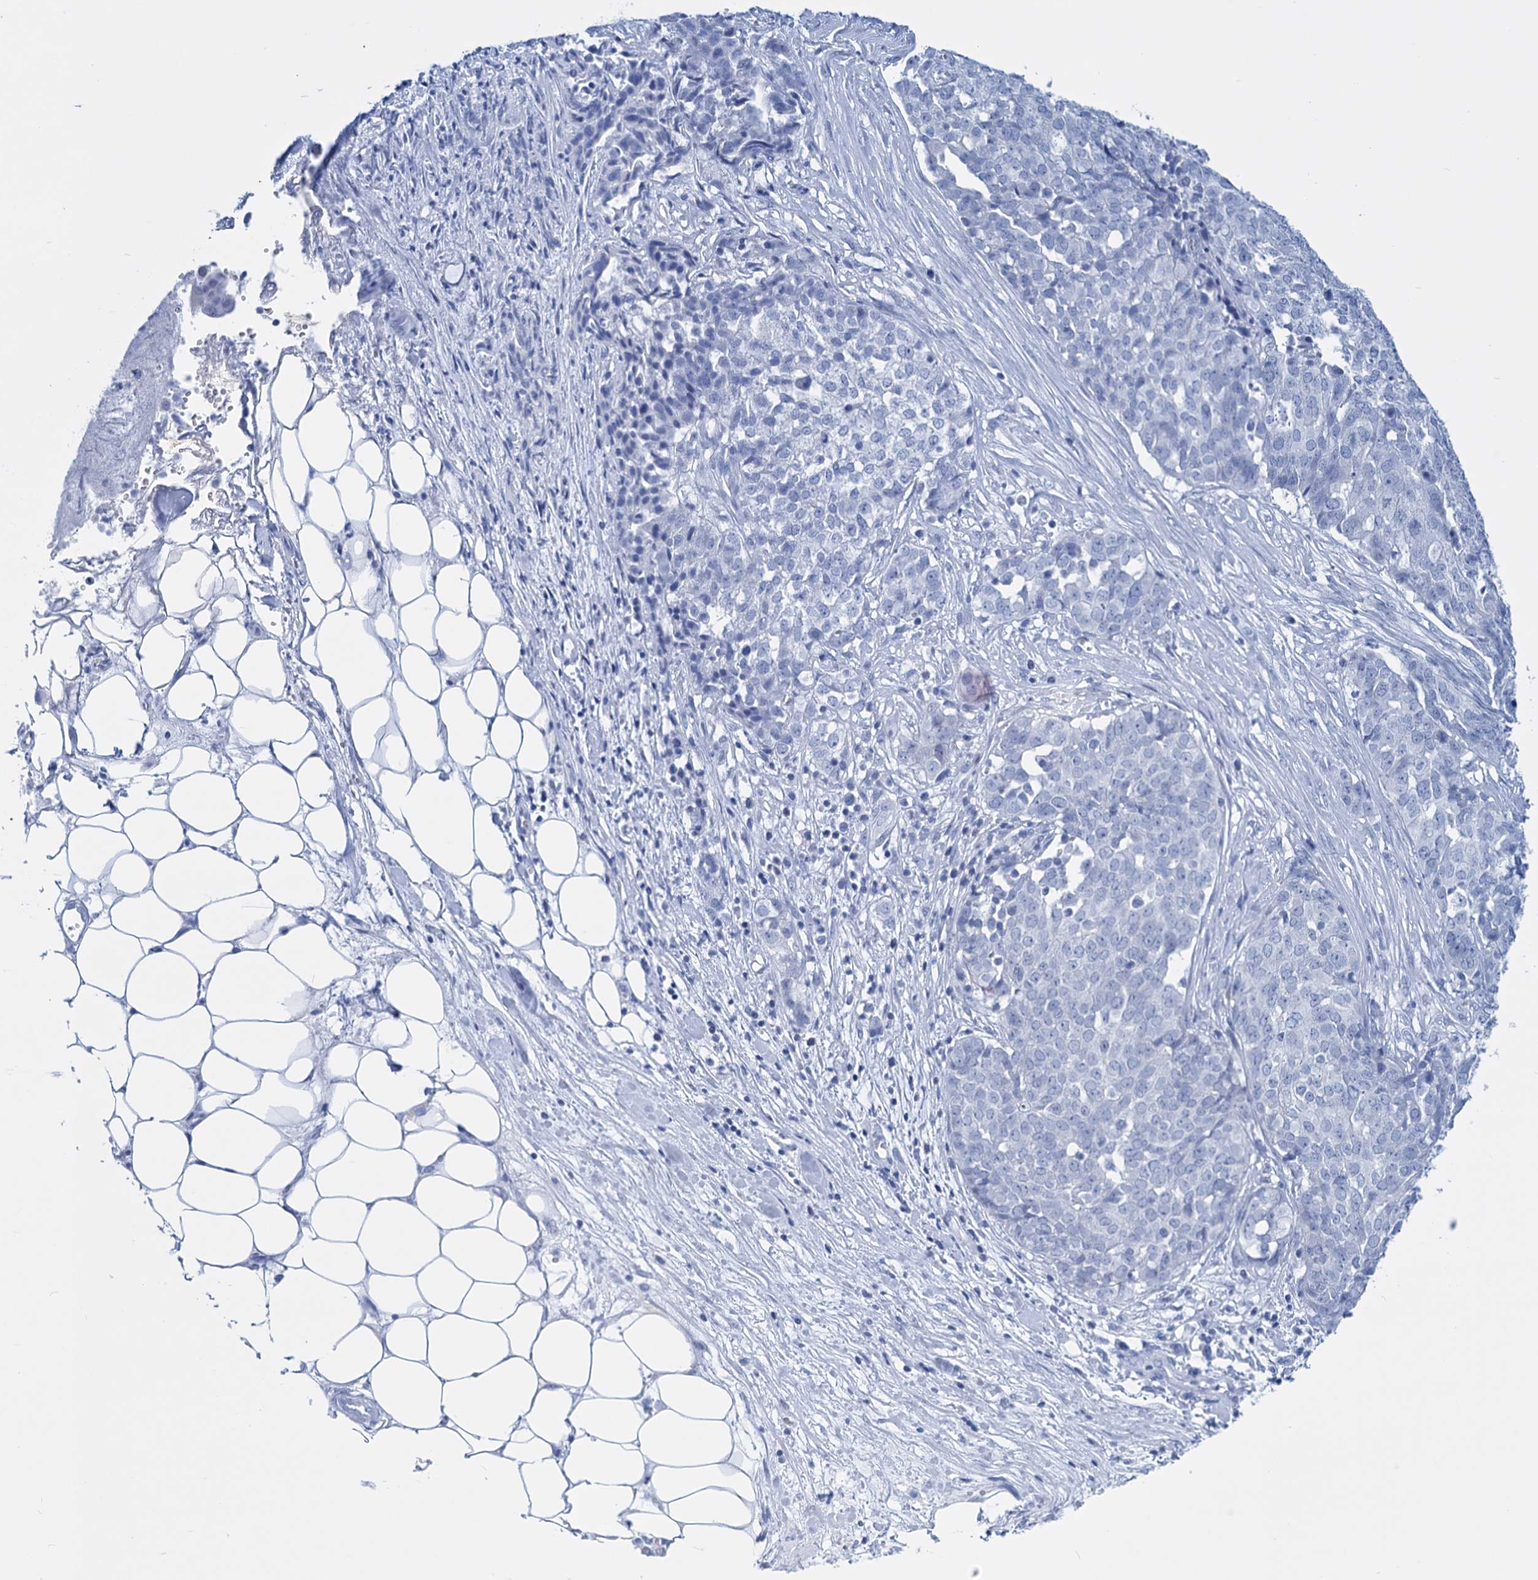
{"staining": {"intensity": "negative", "quantity": "none", "location": "none"}, "tissue": "ovarian cancer", "cell_type": "Tumor cells", "image_type": "cancer", "snomed": [{"axis": "morphology", "description": "Cystadenocarcinoma, serous, NOS"}, {"axis": "topography", "description": "Soft tissue"}, {"axis": "topography", "description": "Ovary"}], "caption": "Immunohistochemical staining of human ovarian cancer (serous cystadenocarcinoma) shows no significant positivity in tumor cells. The staining was performed using DAB to visualize the protein expression in brown, while the nuclei were stained in blue with hematoxylin (Magnification: 20x).", "gene": "FBXW12", "patient": {"sex": "female", "age": 57}}